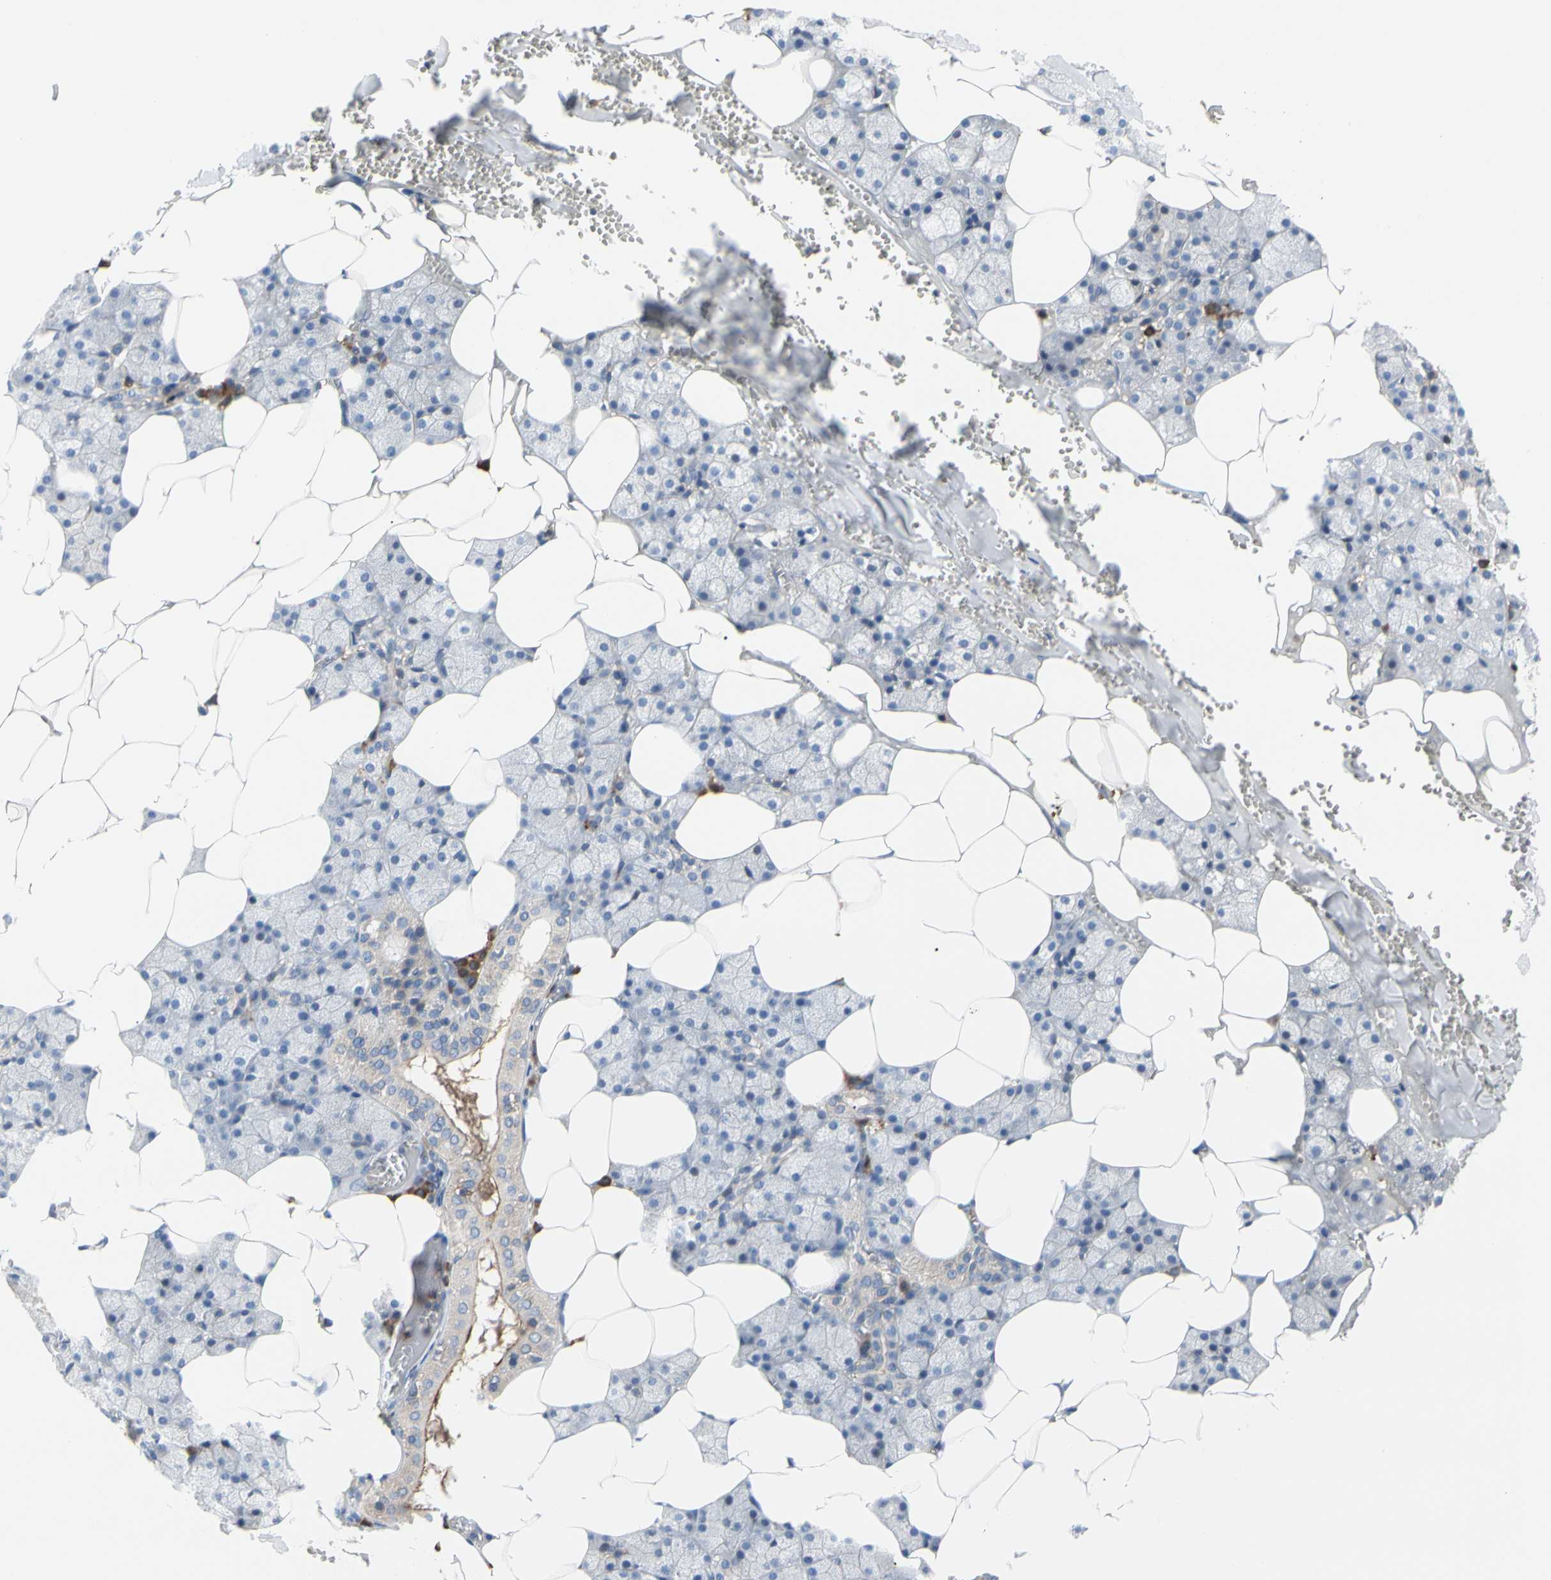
{"staining": {"intensity": "weak", "quantity": "<25%", "location": "cytoplasmic/membranous"}, "tissue": "salivary gland", "cell_type": "Glandular cells", "image_type": "normal", "snomed": [{"axis": "morphology", "description": "Normal tissue, NOS"}, {"axis": "topography", "description": "Salivary gland"}], "caption": "This is a image of immunohistochemistry (IHC) staining of normal salivary gland, which shows no positivity in glandular cells.", "gene": "MCL1", "patient": {"sex": "male", "age": 62}}